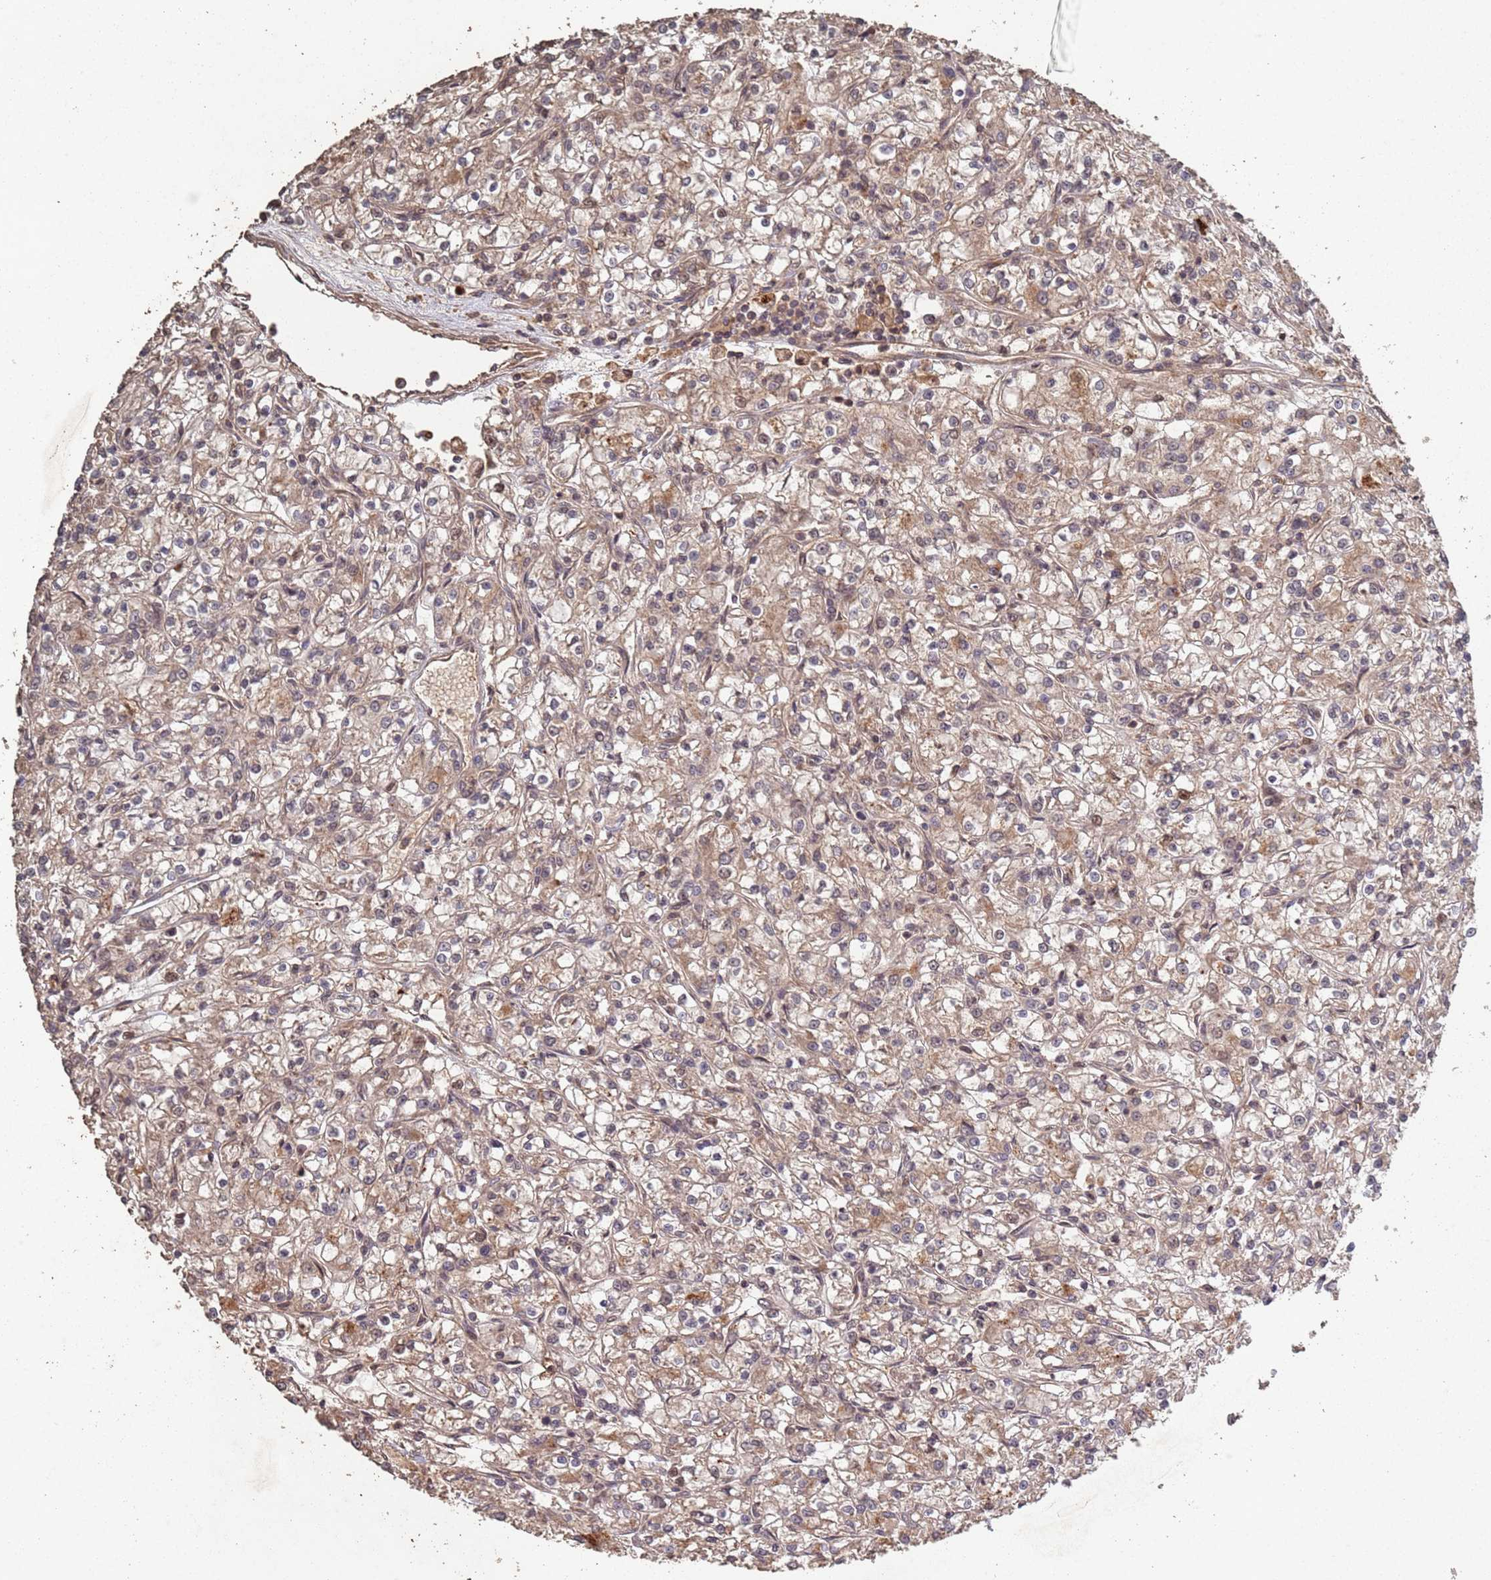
{"staining": {"intensity": "weak", "quantity": ">75%", "location": "cytoplasmic/membranous"}, "tissue": "renal cancer", "cell_type": "Tumor cells", "image_type": "cancer", "snomed": [{"axis": "morphology", "description": "Adenocarcinoma, NOS"}, {"axis": "topography", "description": "Kidney"}], "caption": "An IHC micrograph of tumor tissue is shown. Protein staining in brown highlights weak cytoplasmic/membranous positivity in renal cancer (adenocarcinoma) within tumor cells.", "gene": "FRAT1", "patient": {"sex": "female", "age": 59}}